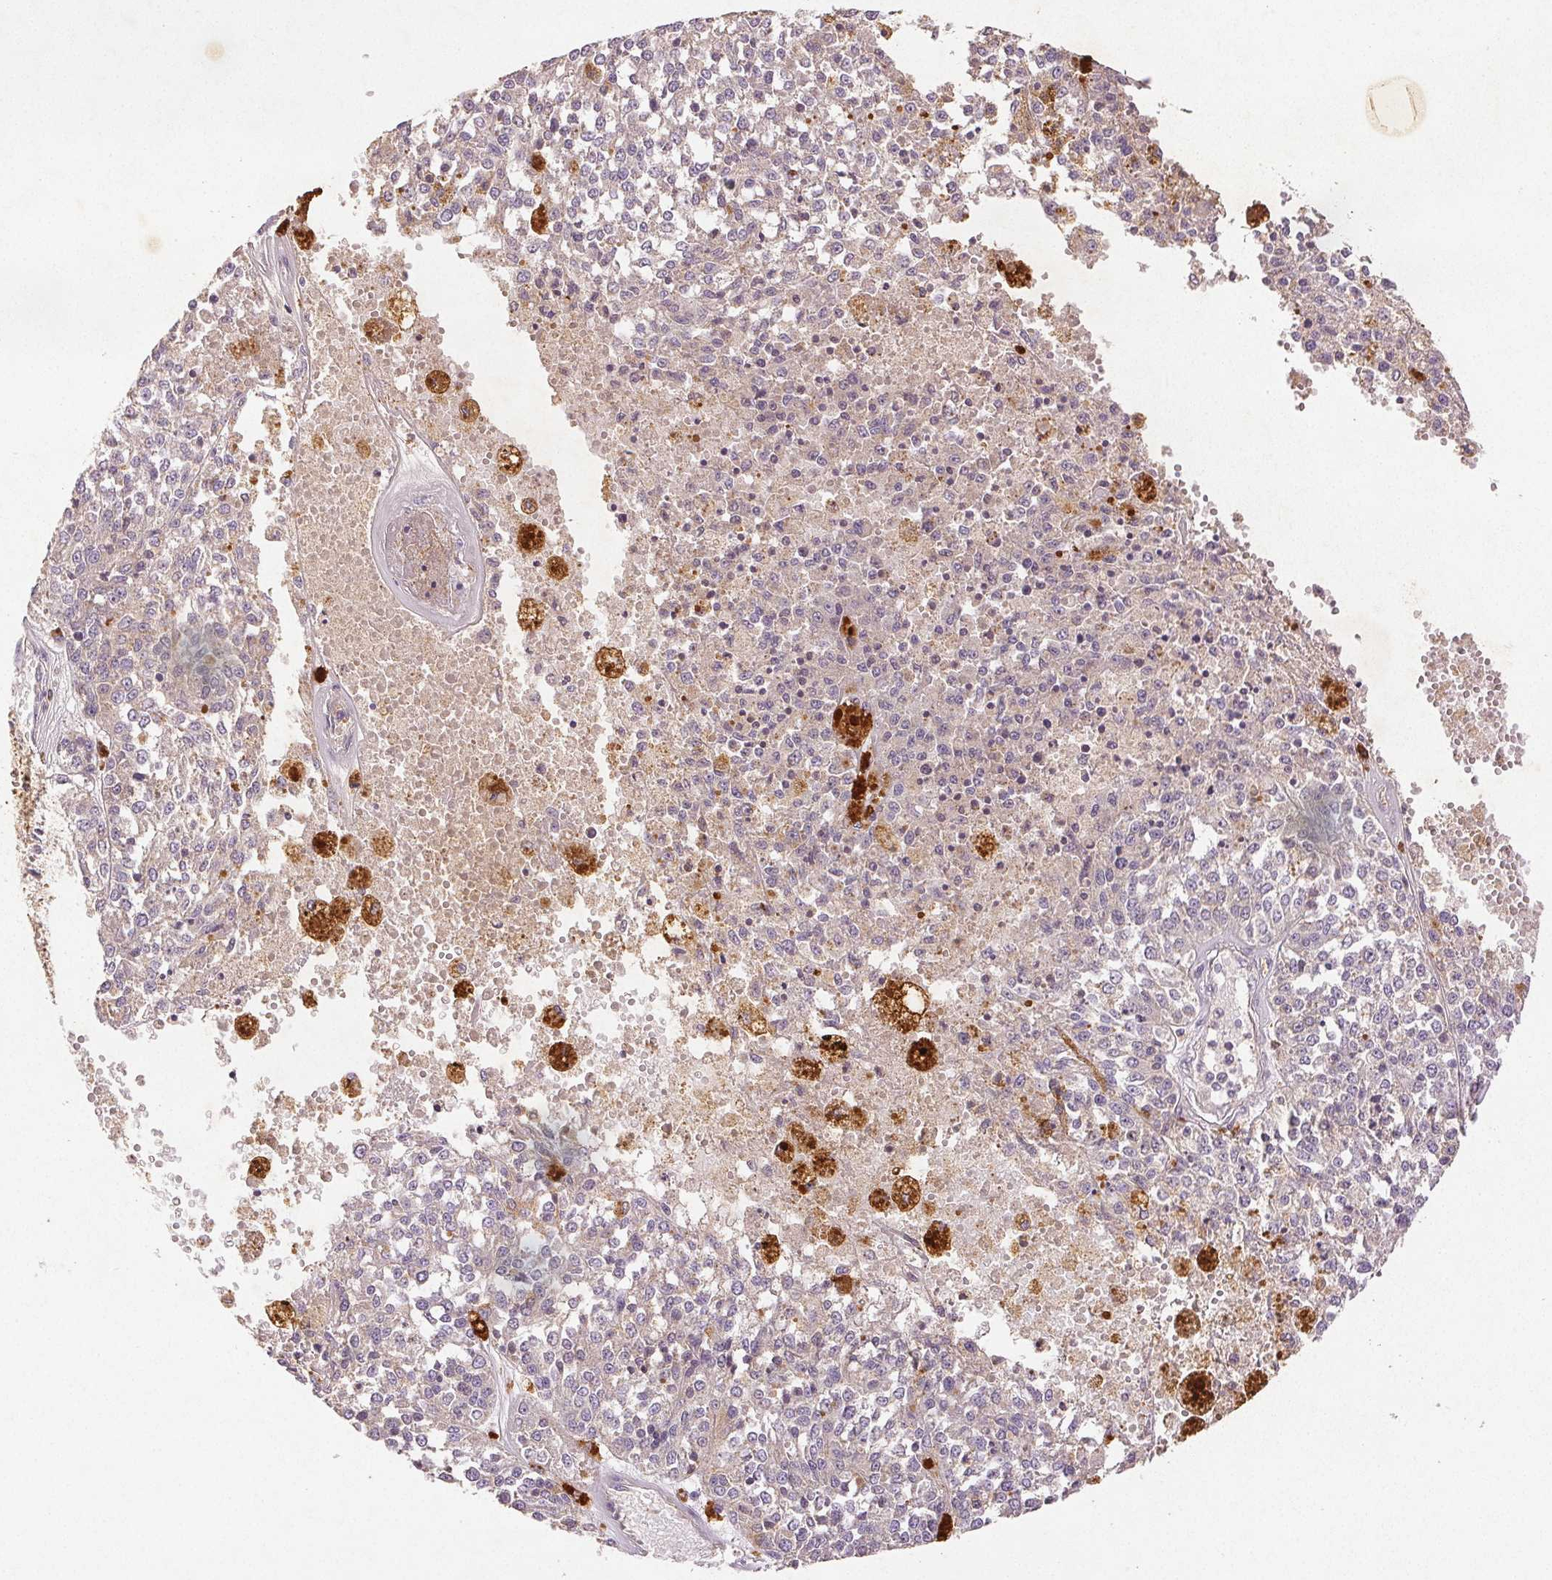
{"staining": {"intensity": "negative", "quantity": "none", "location": "none"}, "tissue": "melanoma", "cell_type": "Tumor cells", "image_type": "cancer", "snomed": [{"axis": "morphology", "description": "Malignant melanoma, Metastatic site"}, {"axis": "topography", "description": "Lymph node"}], "caption": "A high-resolution photomicrograph shows immunohistochemistry staining of malignant melanoma (metastatic site), which demonstrates no significant expression in tumor cells. (Stains: DAB immunohistochemistry (IHC) with hematoxylin counter stain, Microscopy: brightfield microscopy at high magnification).", "gene": "YIF1B", "patient": {"sex": "female", "age": 64}}